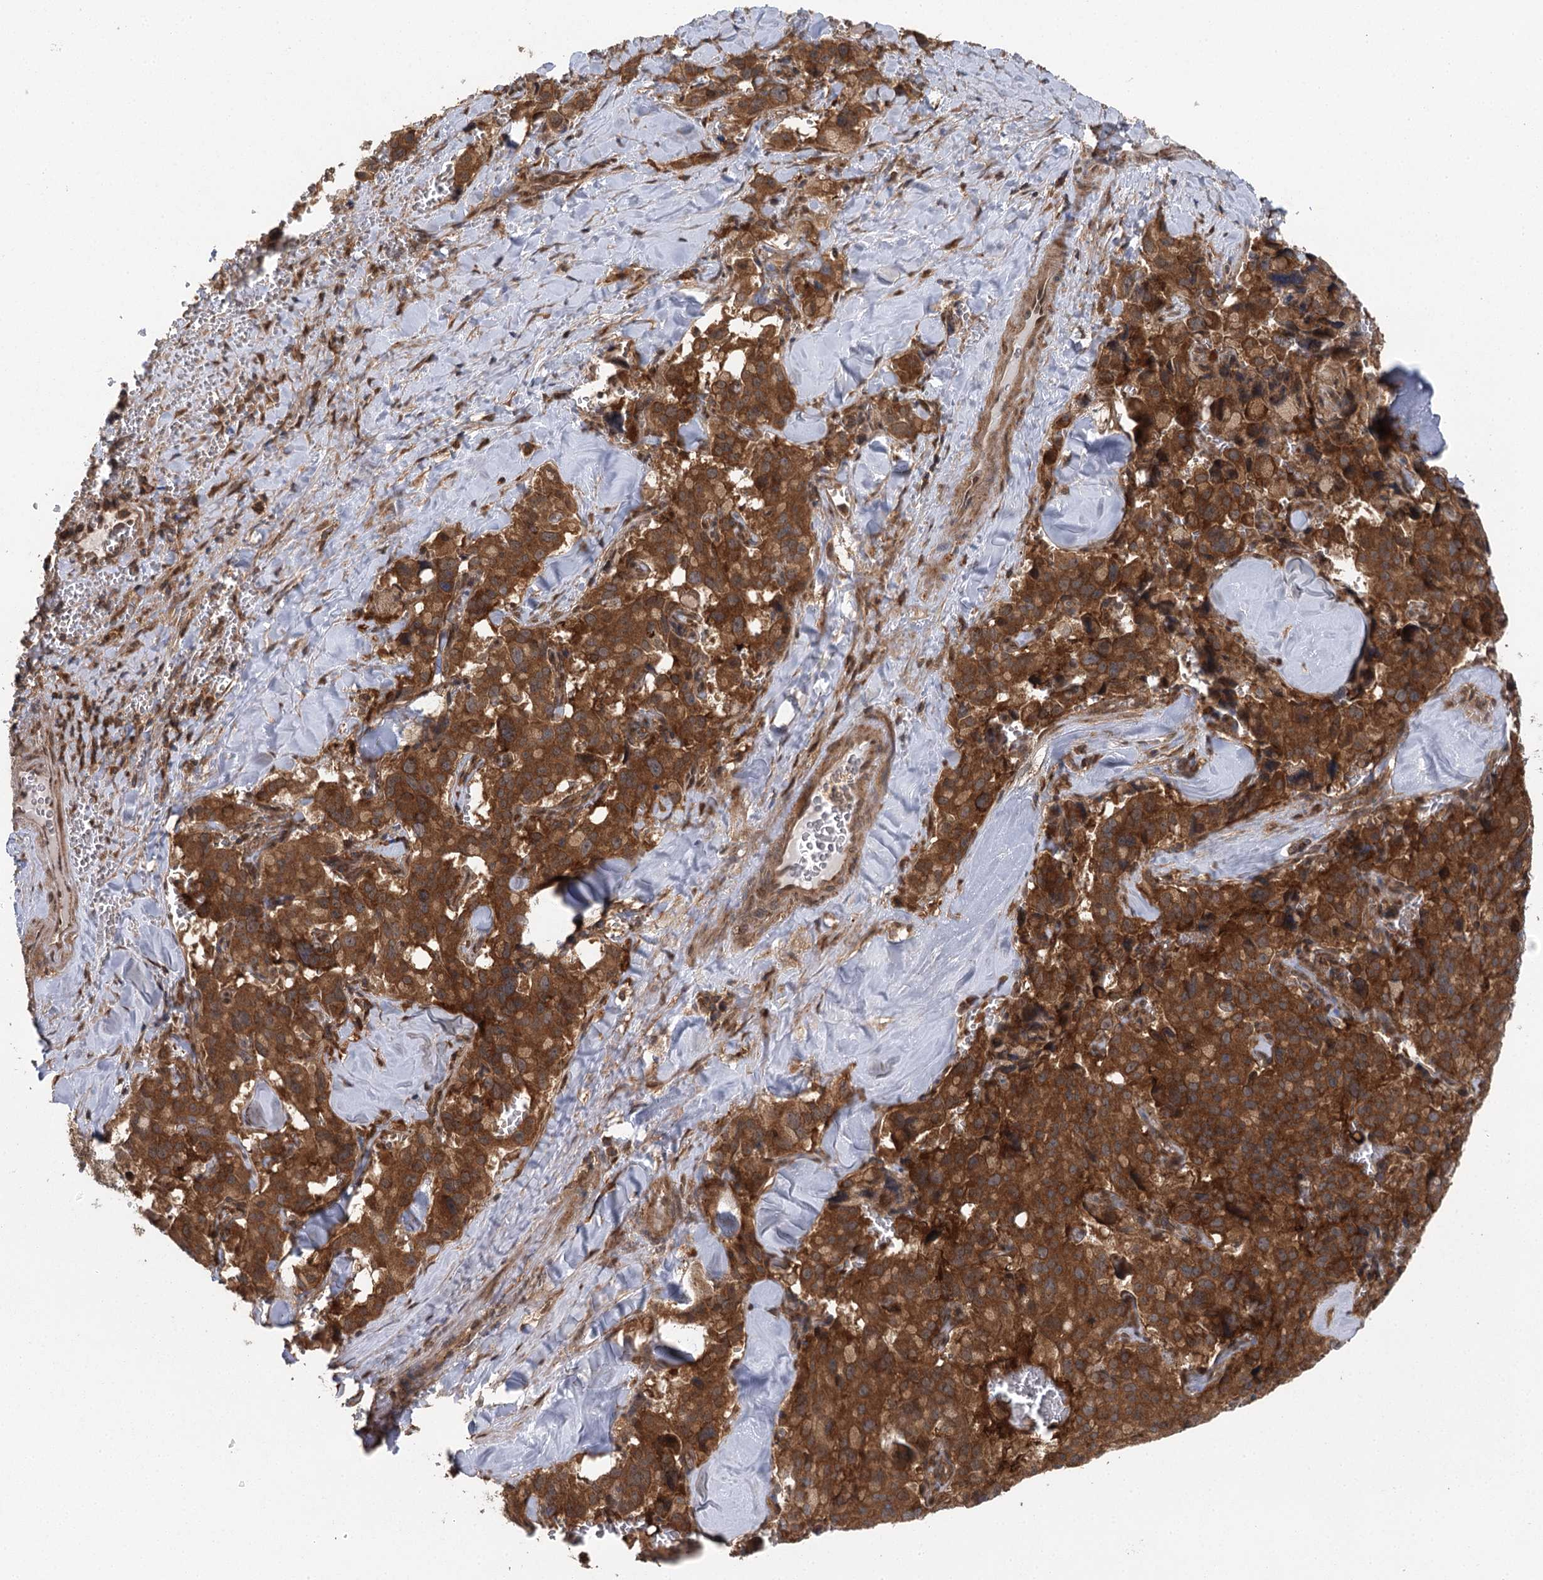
{"staining": {"intensity": "strong", "quantity": "25%-75%", "location": "cytoplasmic/membranous"}, "tissue": "pancreatic cancer", "cell_type": "Tumor cells", "image_type": "cancer", "snomed": [{"axis": "morphology", "description": "Adenocarcinoma, NOS"}, {"axis": "topography", "description": "Pancreas"}], "caption": "Protein analysis of adenocarcinoma (pancreatic) tissue demonstrates strong cytoplasmic/membranous positivity in about 25%-75% of tumor cells.", "gene": "C12orf4", "patient": {"sex": "male", "age": 65}}